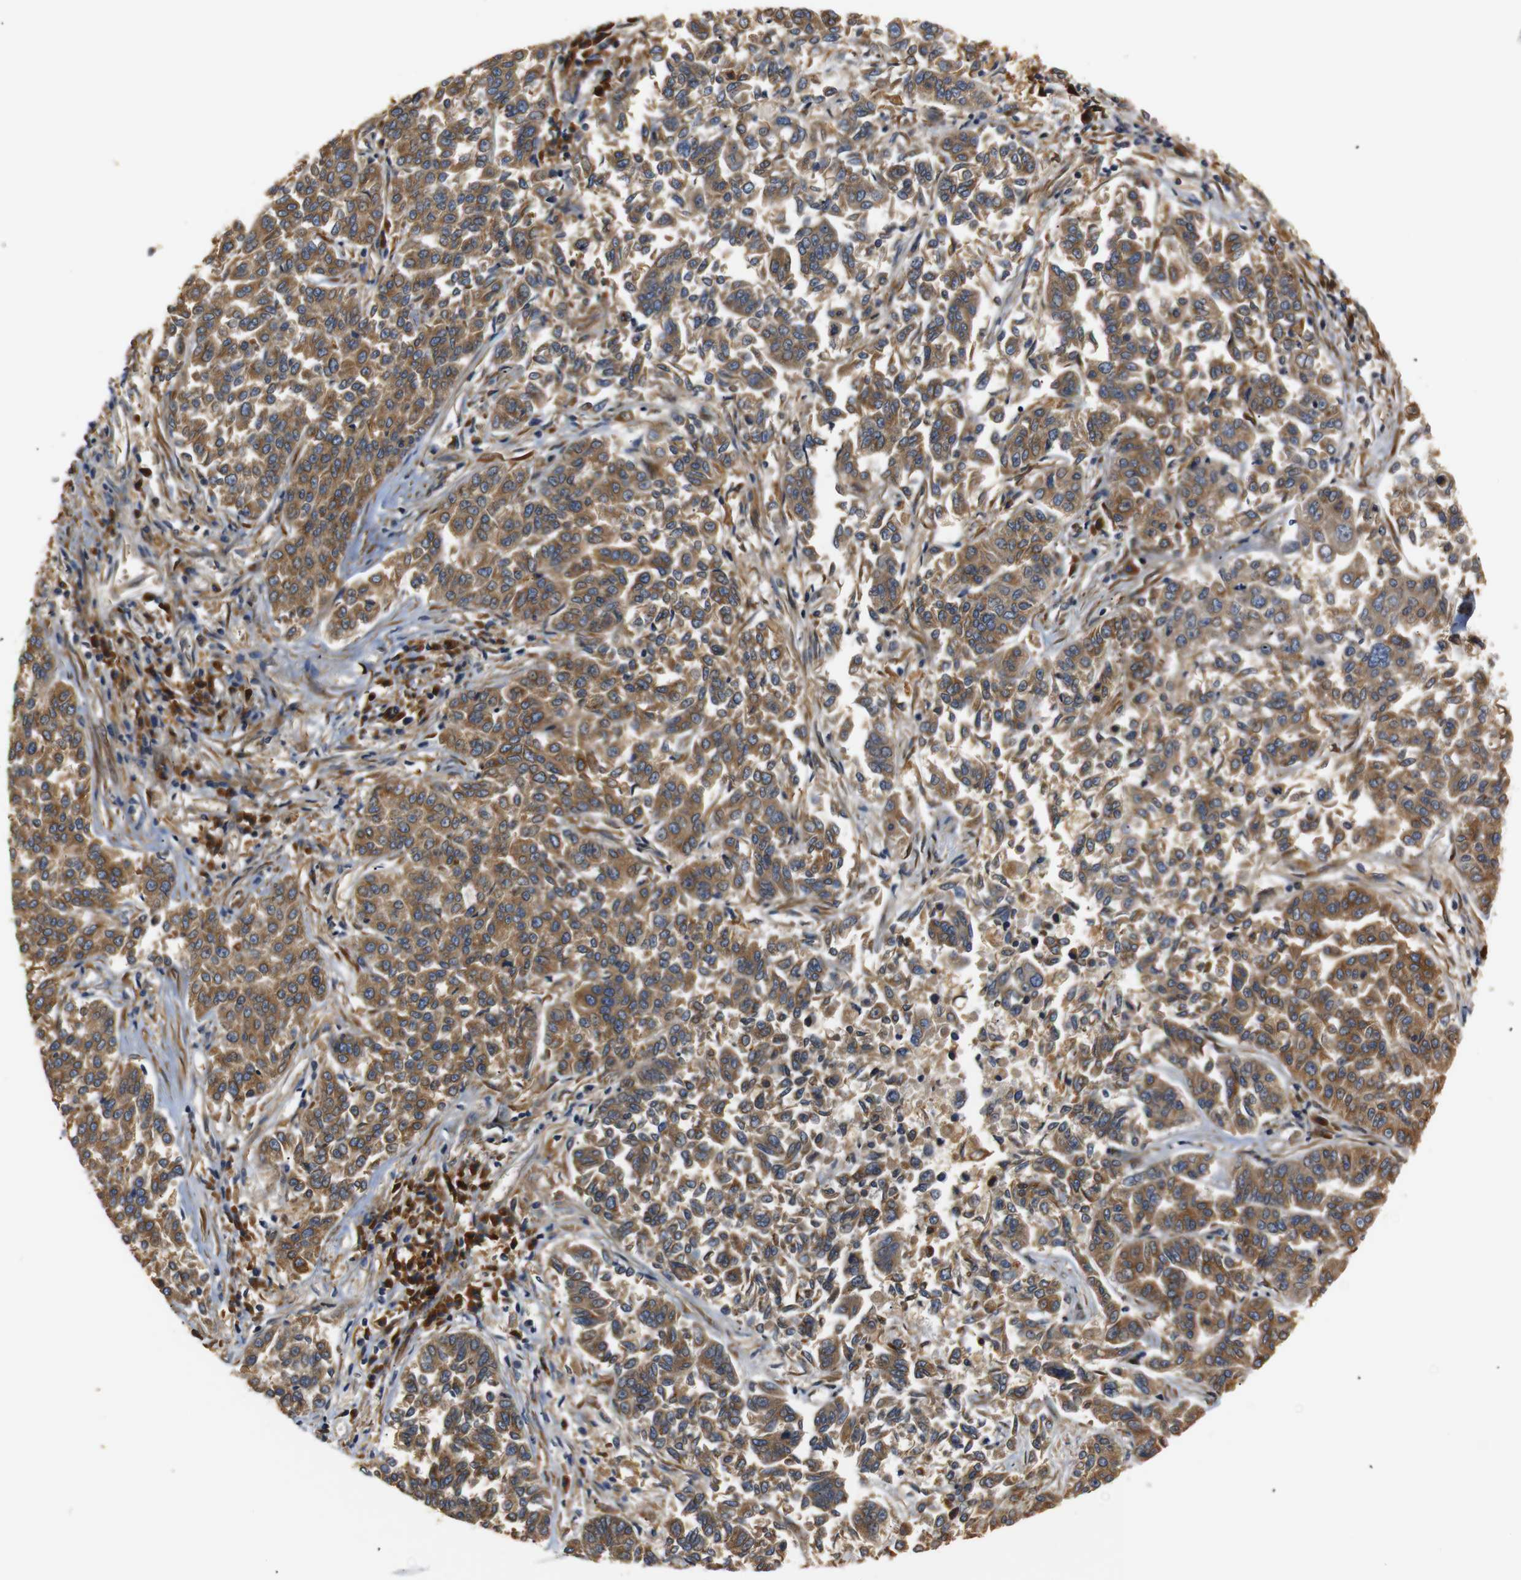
{"staining": {"intensity": "moderate", "quantity": ">75%", "location": "cytoplasmic/membranous"}, "tissue": "lung cancer", "cell_type": "Tumor cells", "image_type": "cancer", "snomed": [{"axis": "morphology", "description": "Adenocarcinoma, NOS"}, {"axis": "topography", "description": "Lung"}], "caption": "Immunohistochemical staining of human lung cancer exhibits medium levels of moderate cytoplasmic/membranous protein staining in approximately >75% of tumor cells. The staining was performed using DAB (3,3'-diaminobenzidine), with brown indicating positive protein expression. Nuclei are stained blue with hematoxylin.", "gene": "TMED2", "patient": {"sex": "male", "age": 84}}